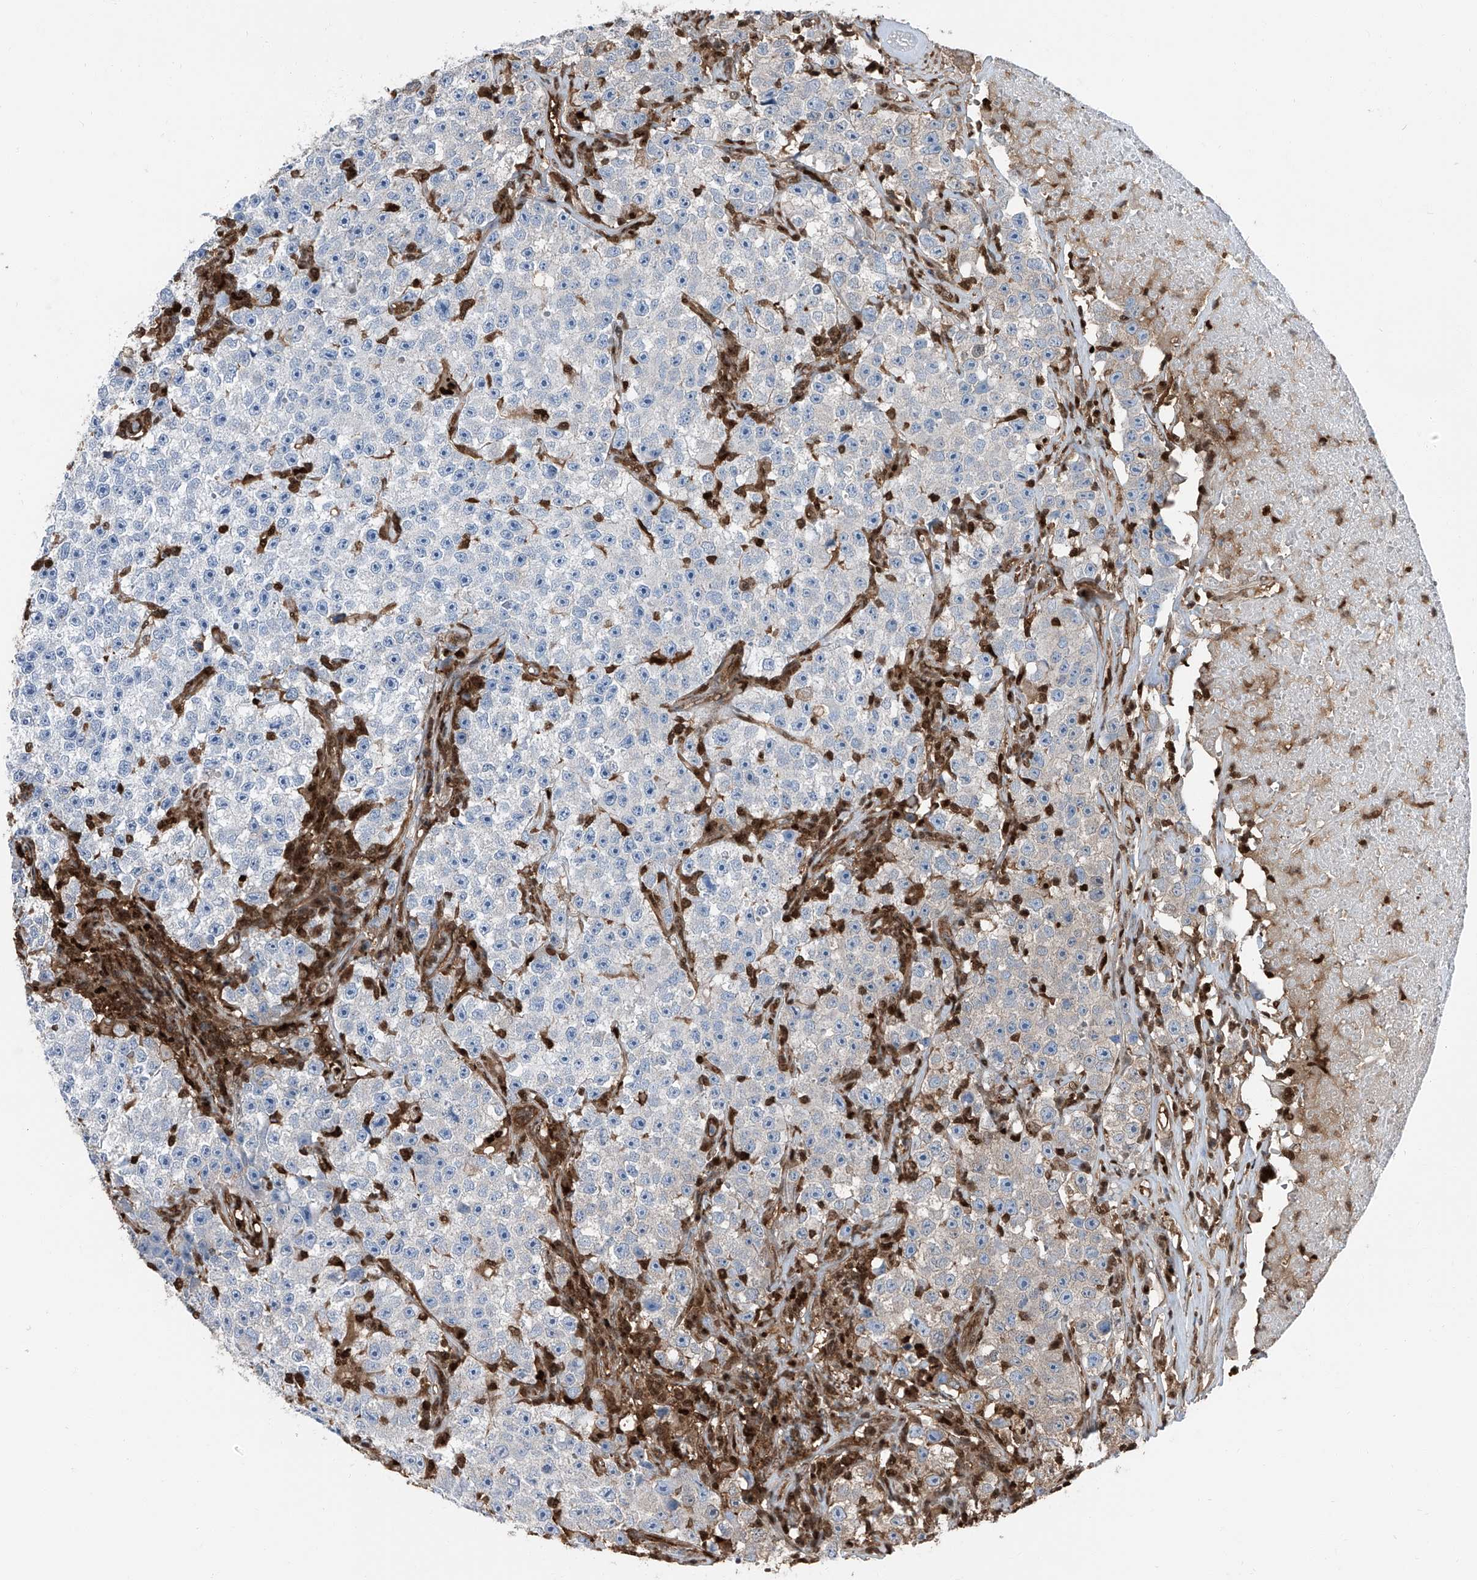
{"staining": {"intensity": "negative", "quantity": "none", "location": "none"}, "tissue": "testis cancer", "cell_type": "Tumor cells", "image_type": "cancer", "snomed": [{"axis": "morphology", "description": "Seminoma, NOS"}, {"axis": "topography", "description": "Testis"}], "caption": "The histopathology image reveals no significant positivity in tumor cells of testis seminoma.", "gene": "PSMB10", "patient": {"sex": "male", "age": 22}}